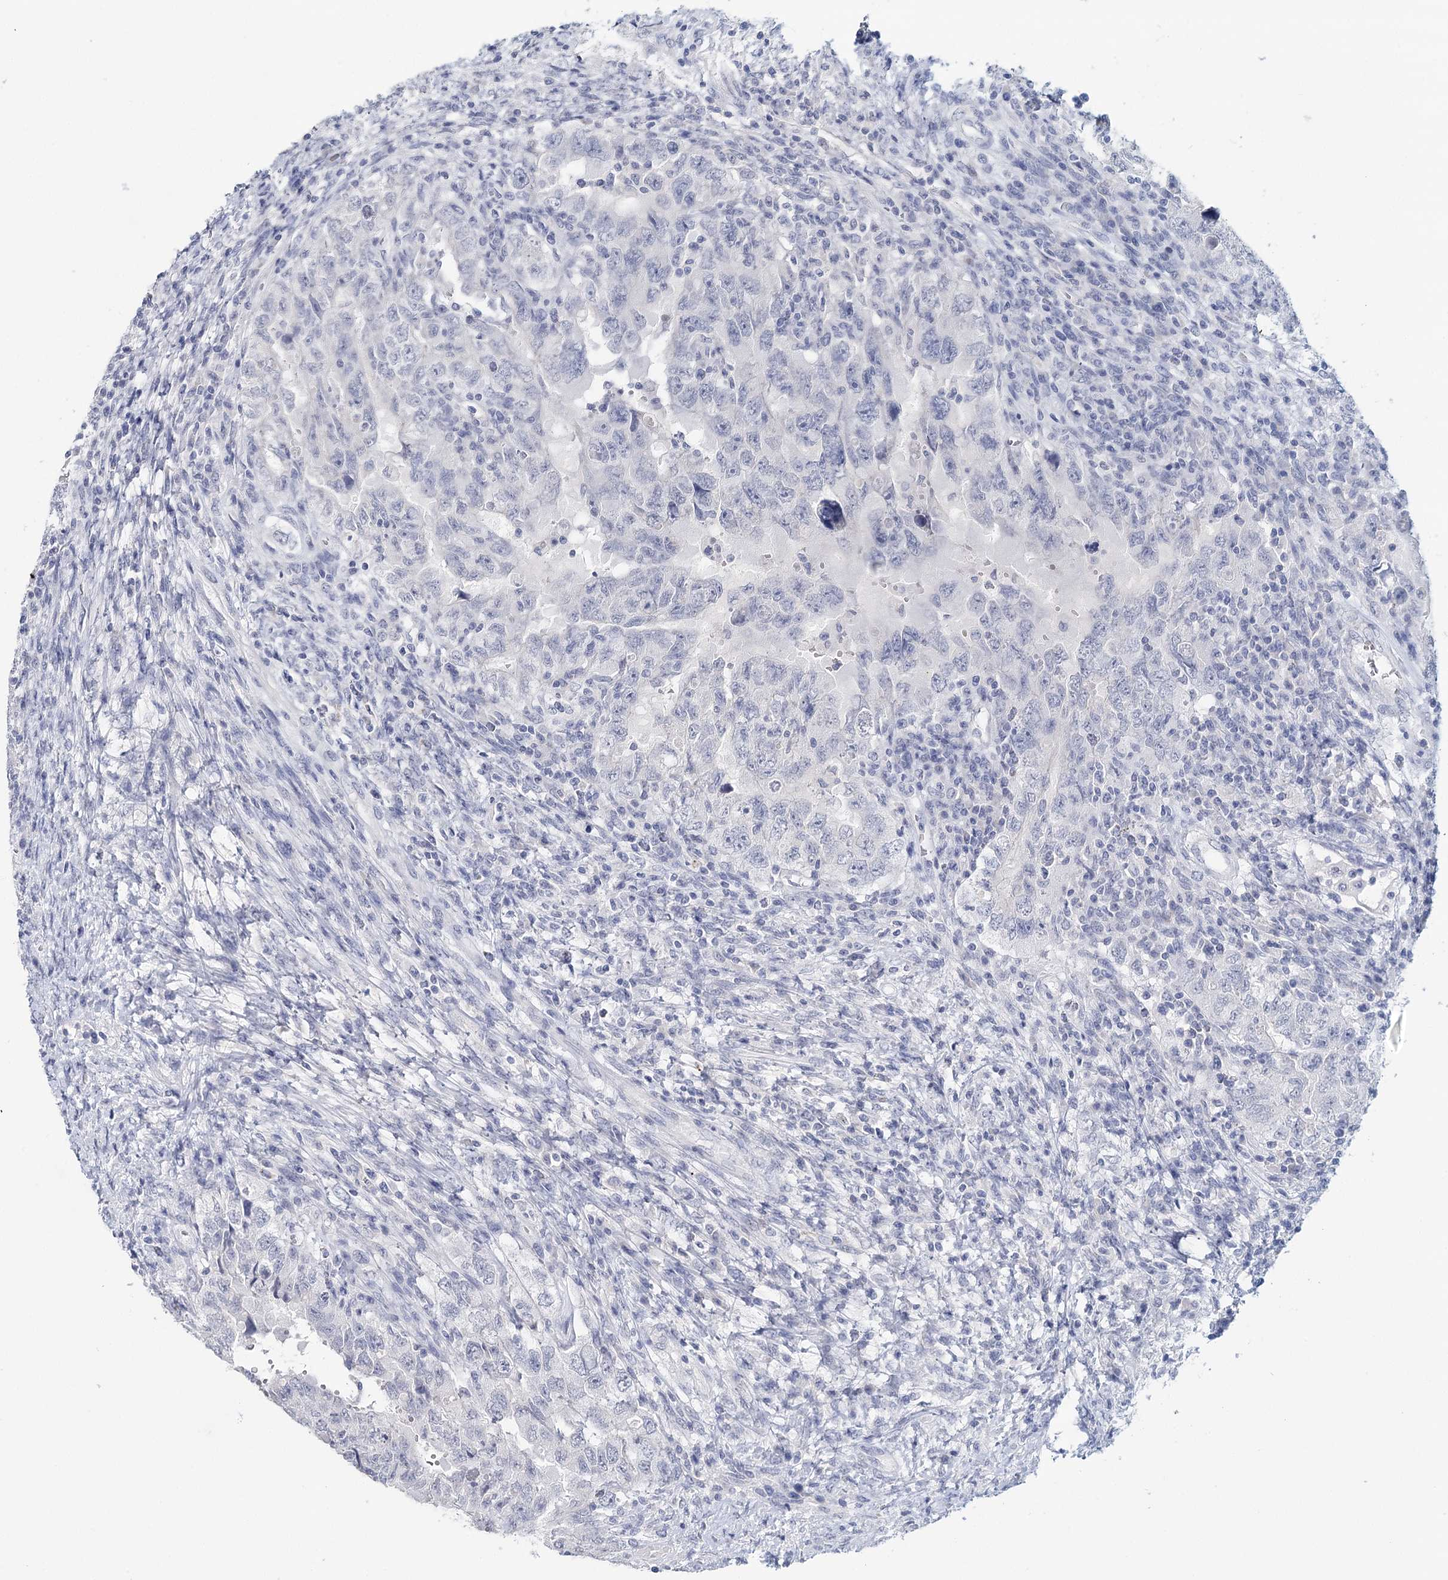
{"staining": {"intensity": "negative", "quantity": "none", "location": "none"}, "tissue": "testis cancer", "cell_type": "Tumor cells", "image_type": "cancer", "snomed": [{"axis": "morphology", "description": "Carcinoma, Embryonal, NOS"}, {"axis": "topography", "description": "Testis"}], "caption": "Testis cancer (embryonal carcinoma) was stained to show a protein in brown. There is no significant staining in tumor cells.", "gene": "HSPA4L", "patient": {"sex": "male", "age": 26}}